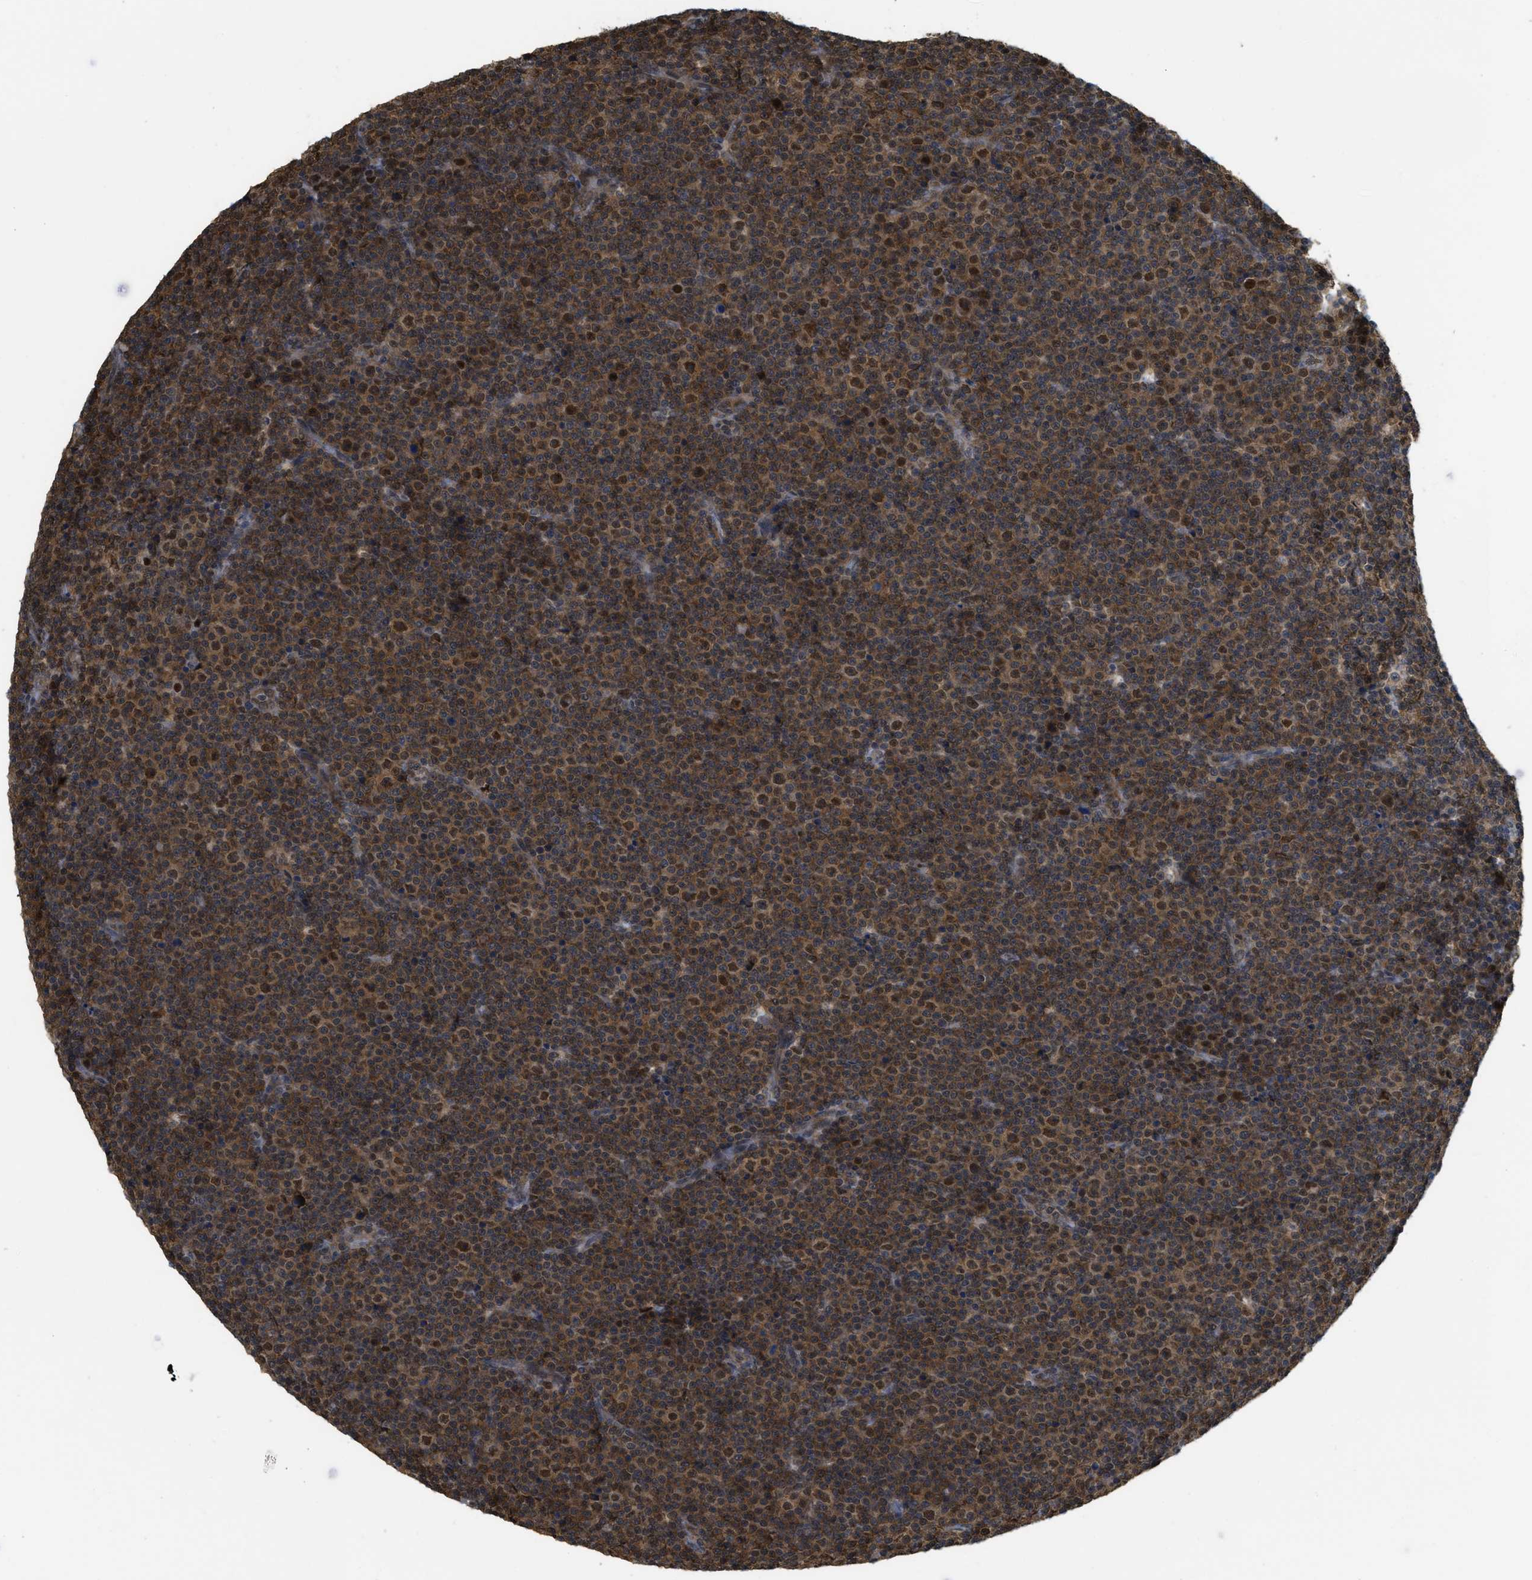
{"staining": {"intensity": "moderate", "quantity": ">75%", "location": "cytoplasmic/membranous,nuclear"}, "tissue": "lymphoma", "cell_type": "Tumor cells", "image_type": "cancer", "snomed": [{"axis": "morphology", "description": "Malignant lymphoma, non-Hodgkin's type, Low grade"}, {"axis": "topography", "description": "Lymph node"}], "caption": "Low-grade malignant lymphoma, non-Hodgkin's type tissue displays moderate cytoplasmic/membranous and nuclear positivity in approximately >75% of tumor cells", "gene": "PSMC5", "patient": {"sex": "female", "age": 67}}